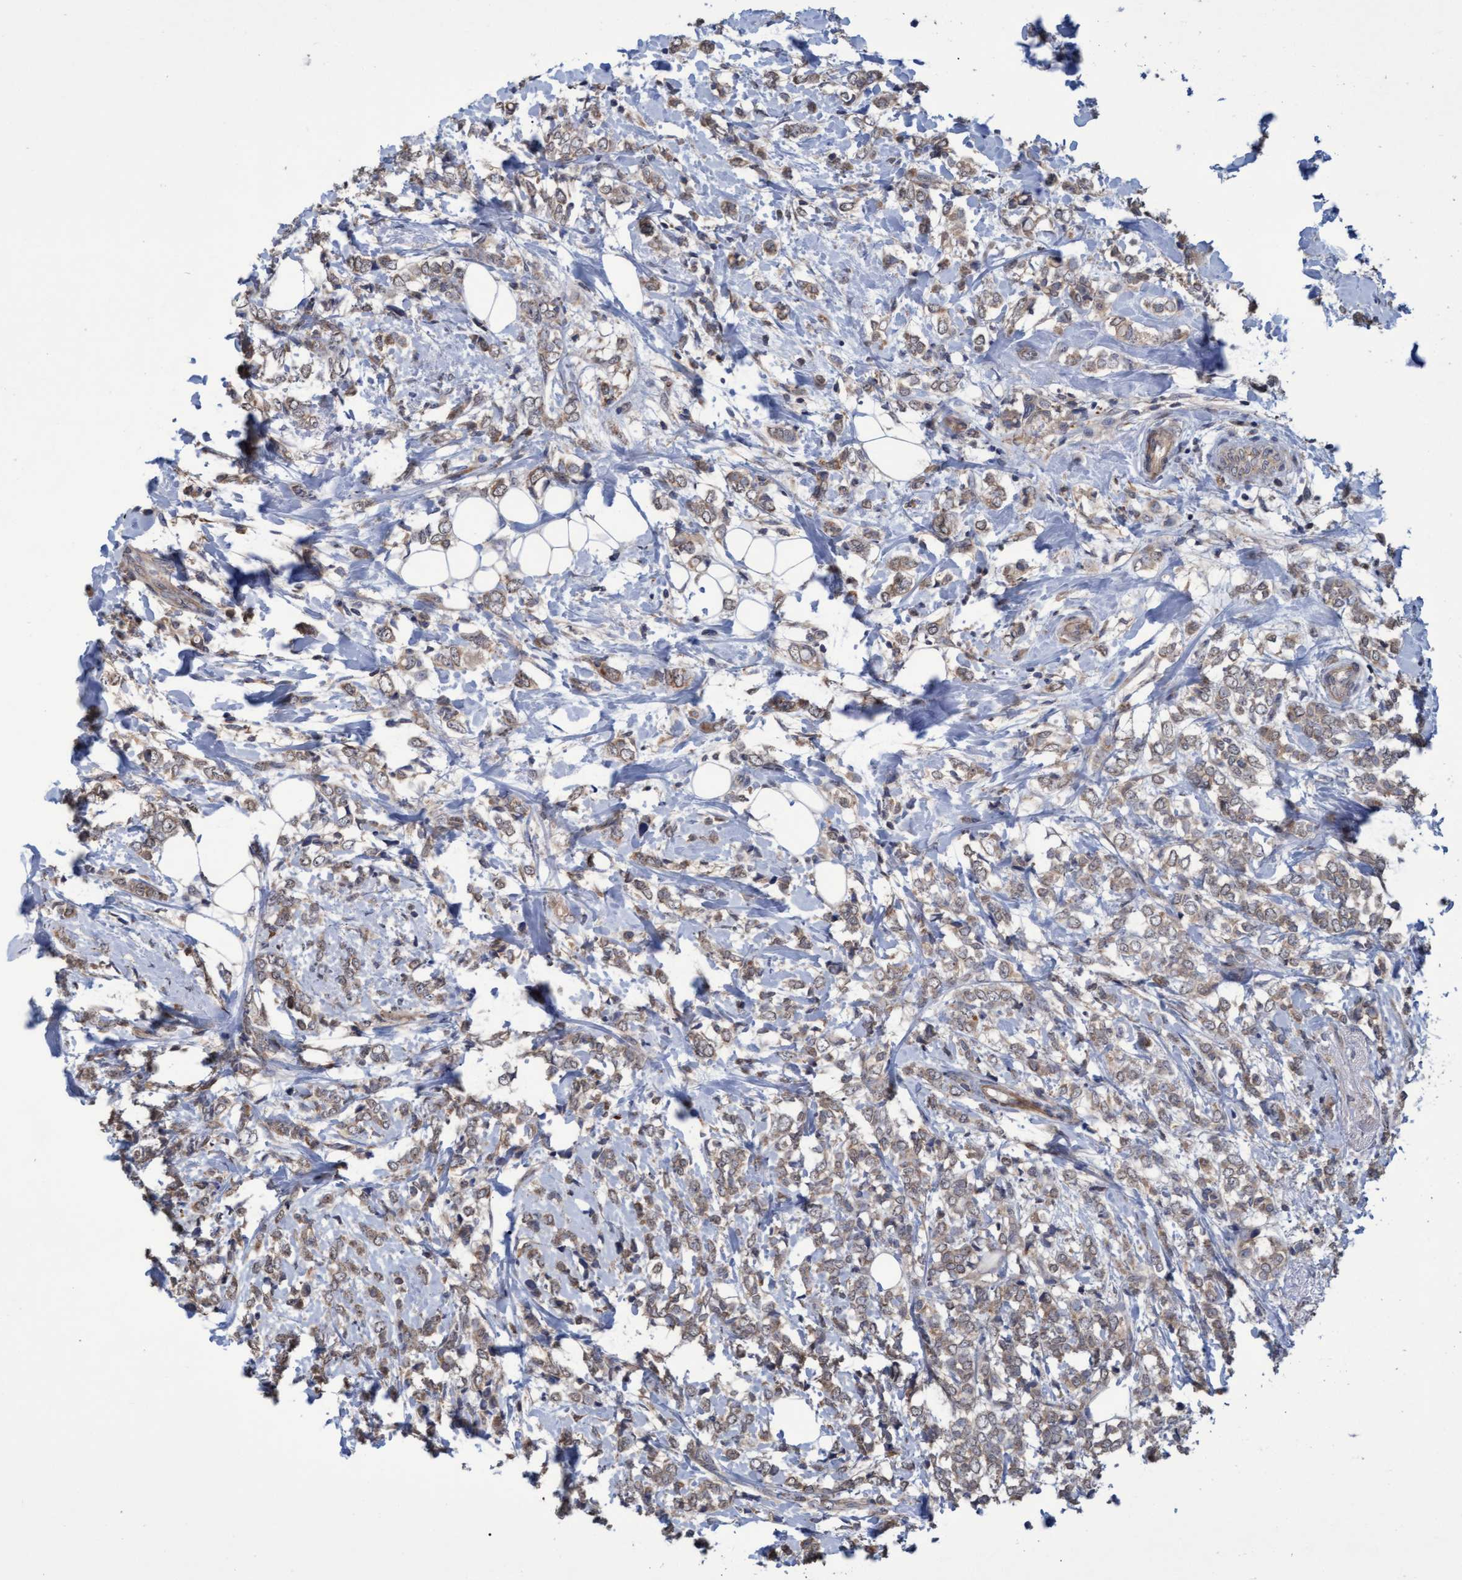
{"staining": {"intensity": "weak", "quantity": ">75%", "location": "cytoplasmic/membranous"}, "tissue": "breast cancer", "cell_type": "Tumor cells", "image_type": "cancer", "snomed": [{"axis": "morphology", "description": "Normal tissue, NOS"}, {"axis": "morphology", "description": "Lobular carcinoma"}, {"axis": "topography", "description": "Breast"}], "caption": "Tumor cells demonstrate low levels of weak cytoplasmic/membranous staining in about >75% of cells in human breast cancer (lobular carcinoma).", "gene": "NAA15", "patient": {"sex": "female", "age": 47}}